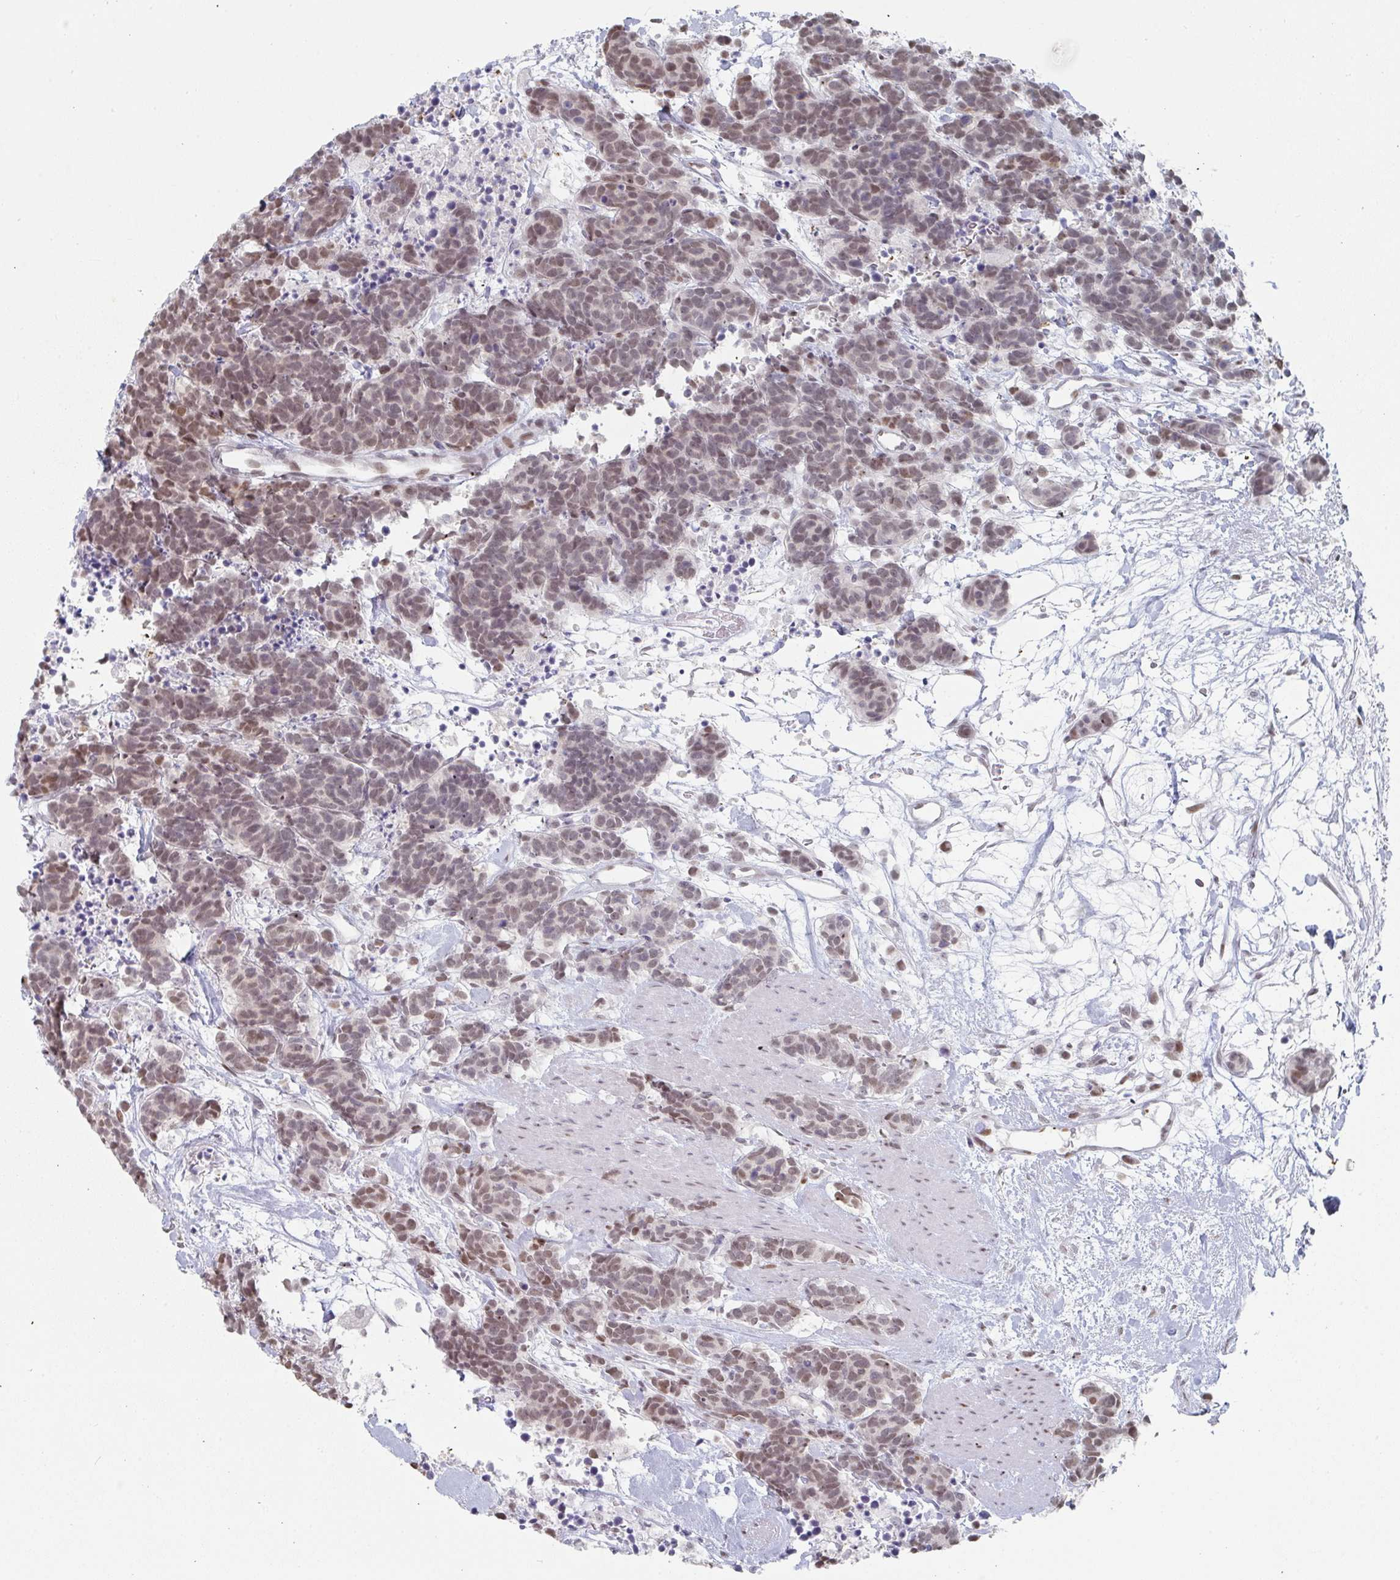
{"staining": {"intensity": "moderate", "quantity": ">75%", "location": "nuclear"}, "tissue": "carcinoid", "cell_type": "Tumor cells", "image_type": "cancer", "snomed": [{"axis": "morphology", "description": "Carcinoma, NOS"}, {"axis": "morphology", "description": "Carcinoid, malignant, NOS"}, {"axis": "topography", "description": "Prostate"}], "caption": "DAB (3,3'-diaminobenzidine) immunohistochemical staining of carcinoid displays moderate nuclear protein staining in approximately >75% of tumor cells. The staining is performed using DAB (3,3'-diaminobenzidine) brown chromogen to label protein expression. The nuclei are counter-stained blue using hematoxylin.", "gene": "POU2AF2", "patient": {"sex": "male", "age": 57}}